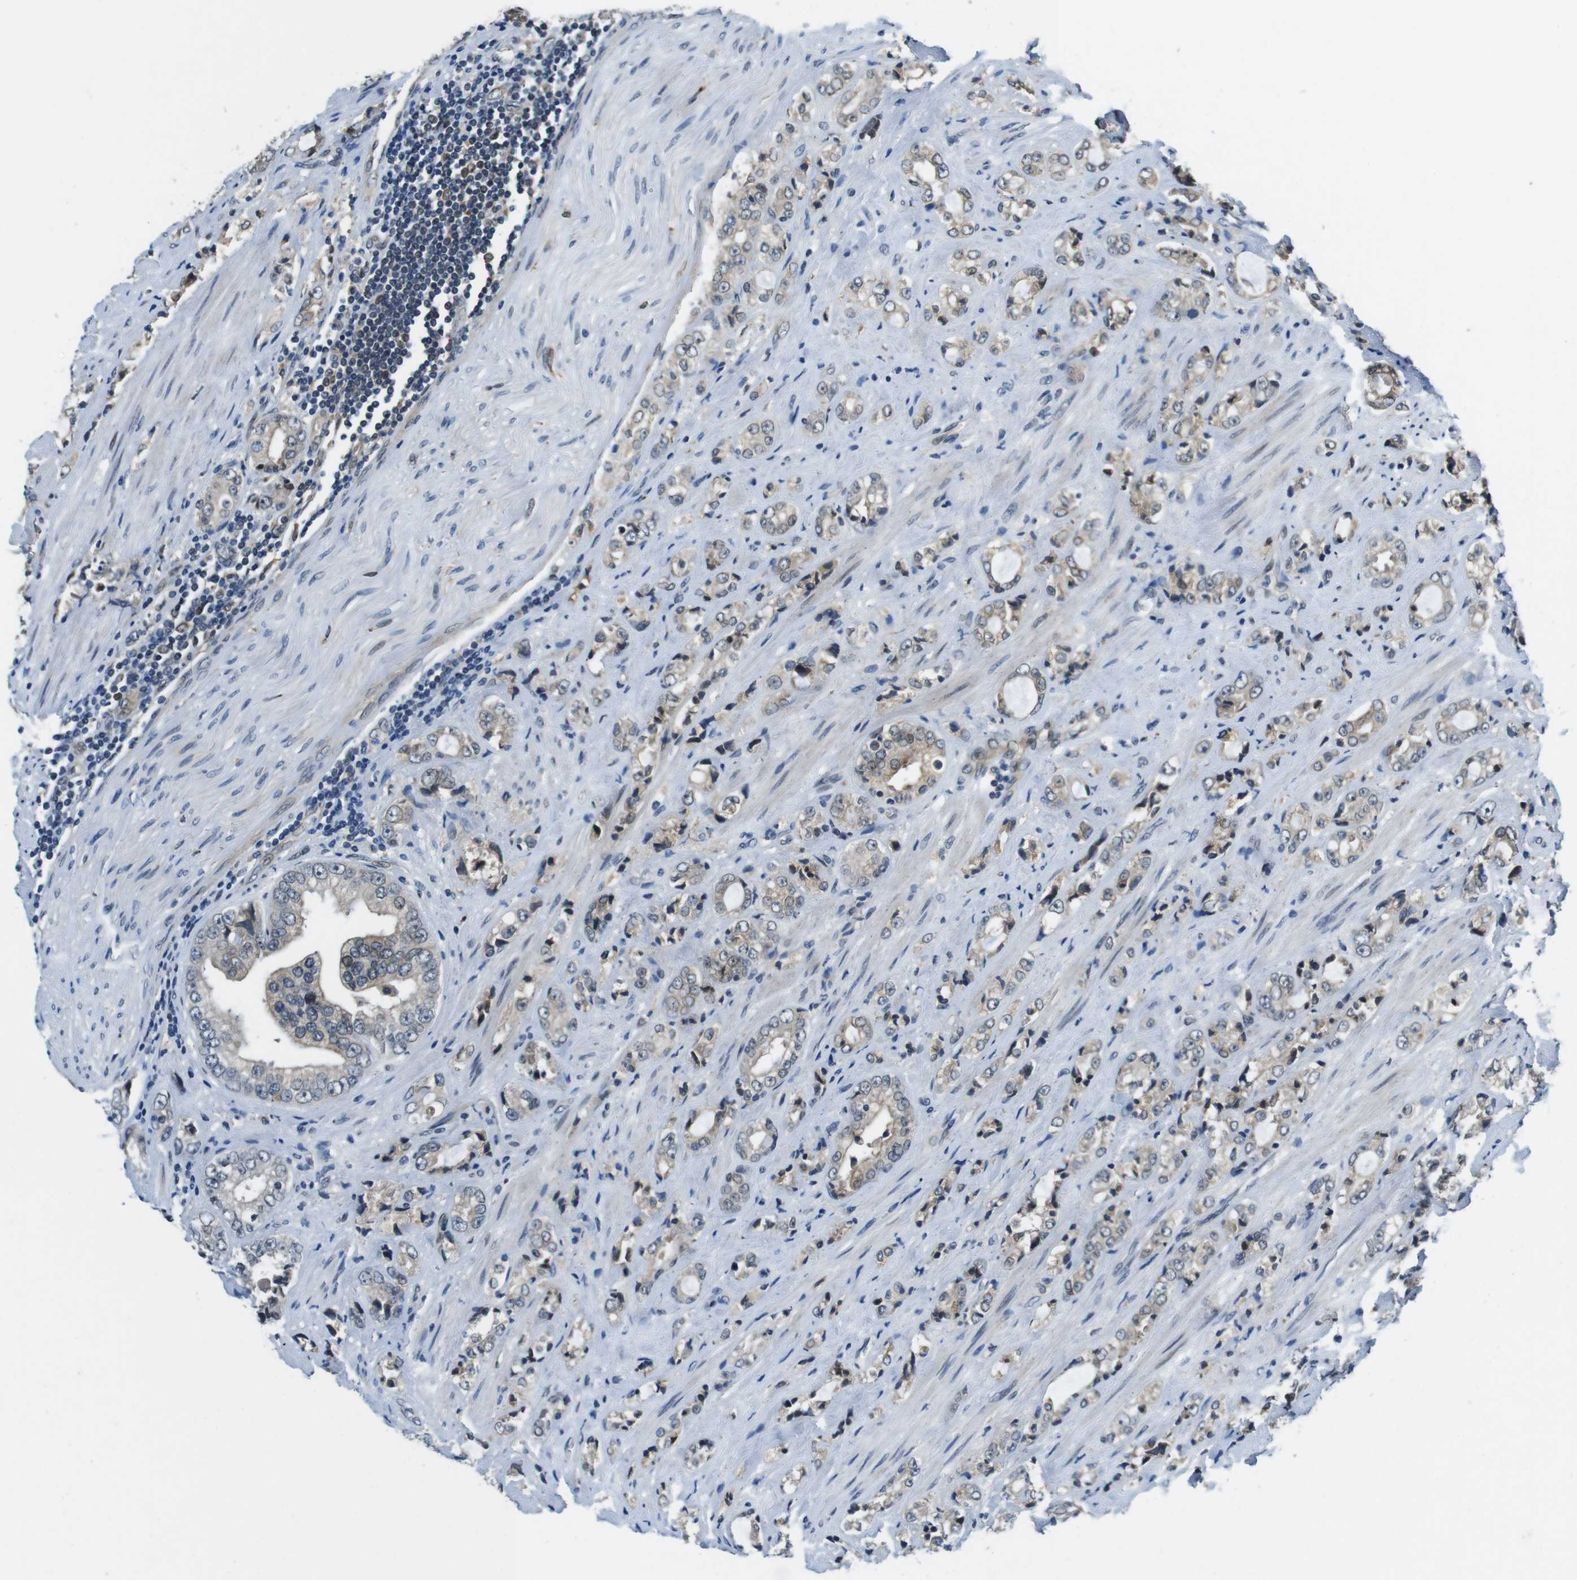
{"staining": {"intensity": "weak", "quantity": ">75%", "location": "cytoplasmic/membranous"}, "tissue": "prostate cancer", "cell_type": "Tumor cells", "image_type": "cancer", "snomed": [{"axis": "morphology", "description": "Adenocarcinoma, High grade"}, {"axis": "topography", "description": "Prostate"}], "caption": "Protein analysis of adenocarcinoma (high-grade) (prostate) tissue shows weak cytoplasmic/membranous staining in about >75% of tumor cells.", "gene": "PALD1", "patient": {"sex": "male", "age": 61}}